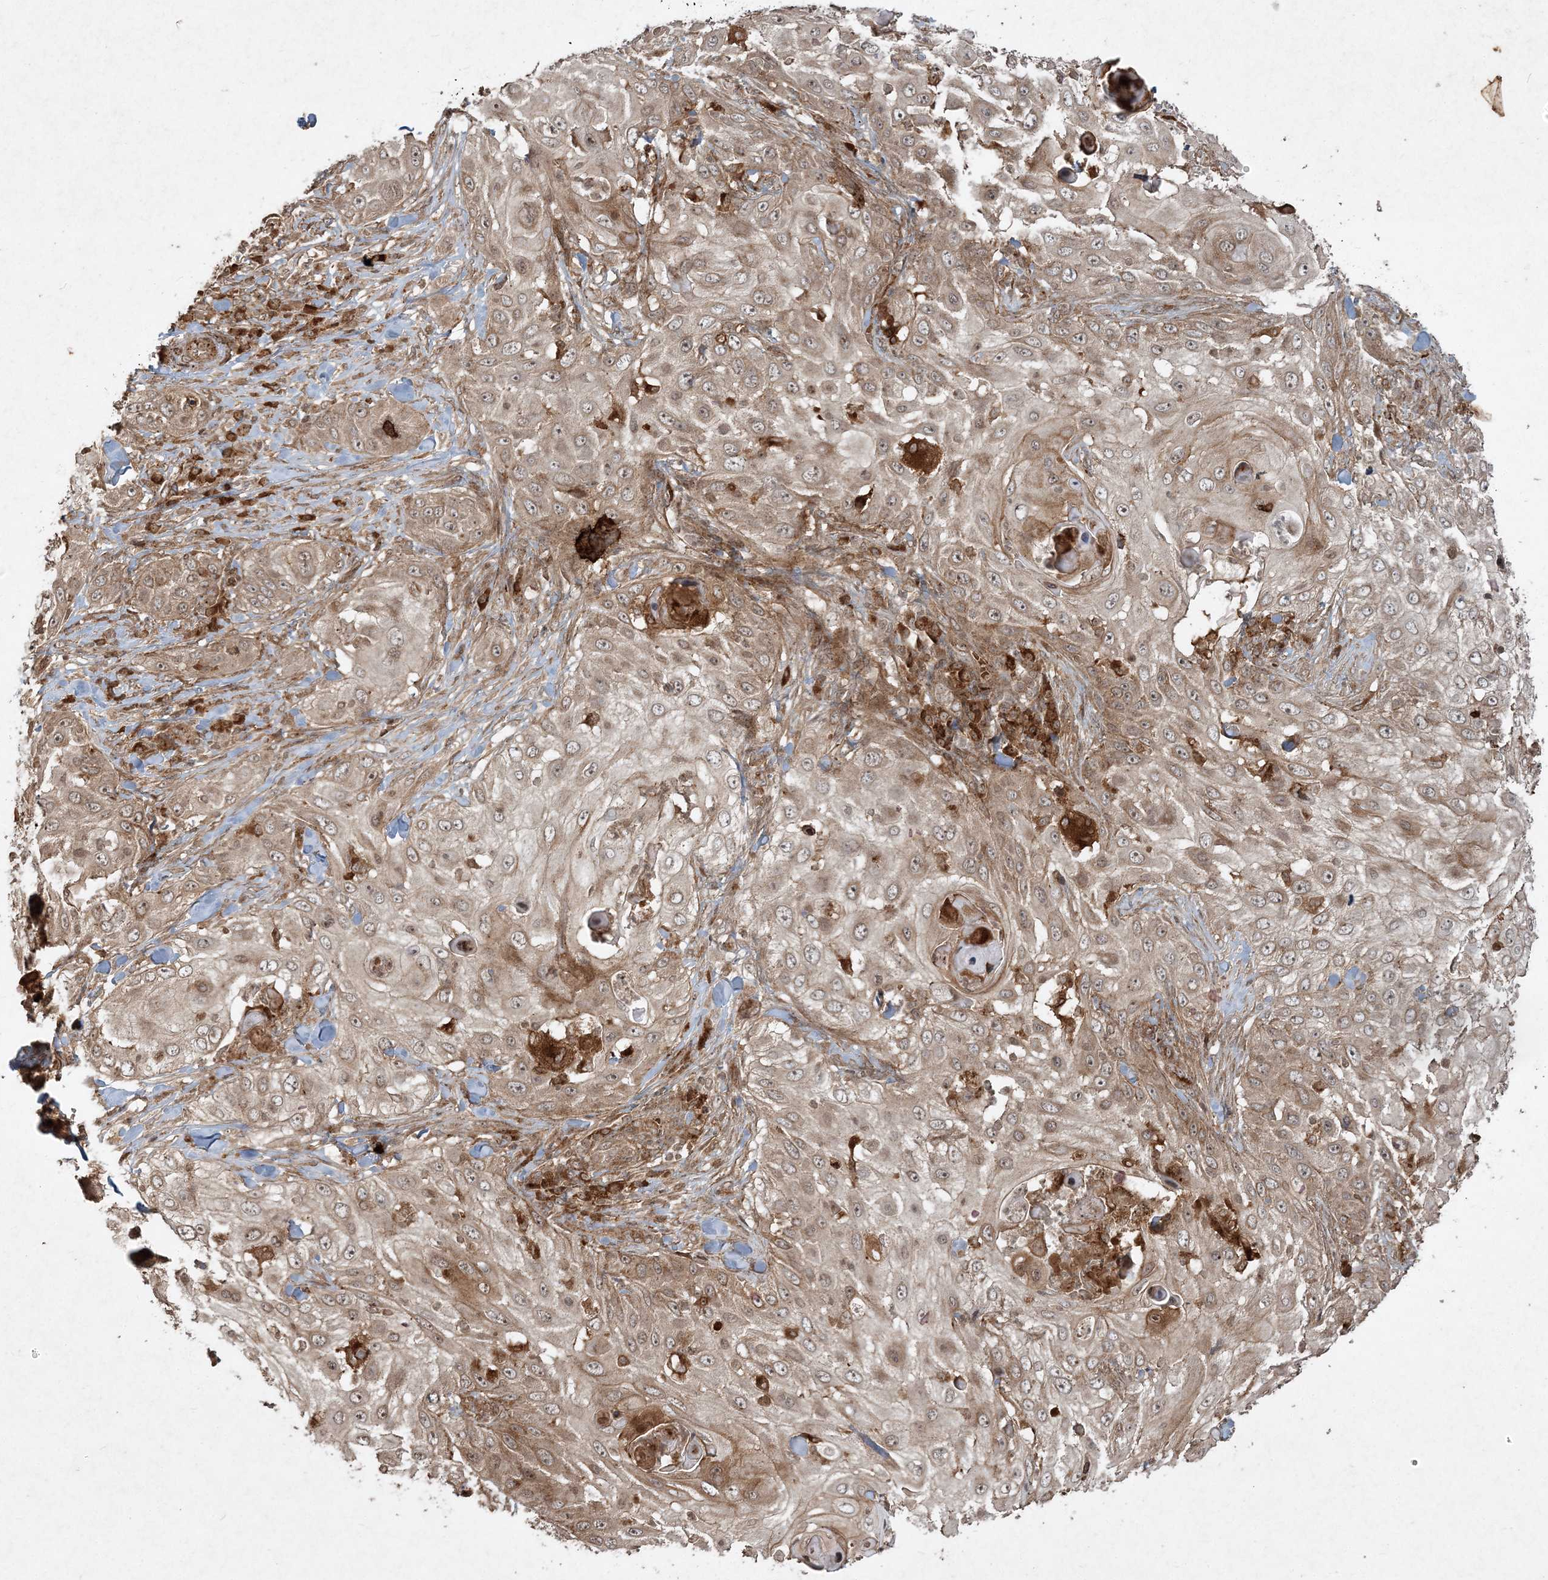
{"staining": {"intensity": "moderate", "quantity": "25%-75%", "location": "cytoplasmic/membranous"}, "tissue": "skin cancer", "cell_type": "Tumor cells", "image_type": "cancer", "snomed": [{"axis": "morphology", "description": "Squamous cell carcinoma, NOS"}, {"axis": "topography", "description": "Skin"}], "caption": "A histopathology image of human squamous cell carcinoma (skin) stained for a protein demonstrates moderate cytoplasmic/membranous brown staining in tumor cells.", "gene": "NARS1", "patient": {"sex": "female", "age": 44}}